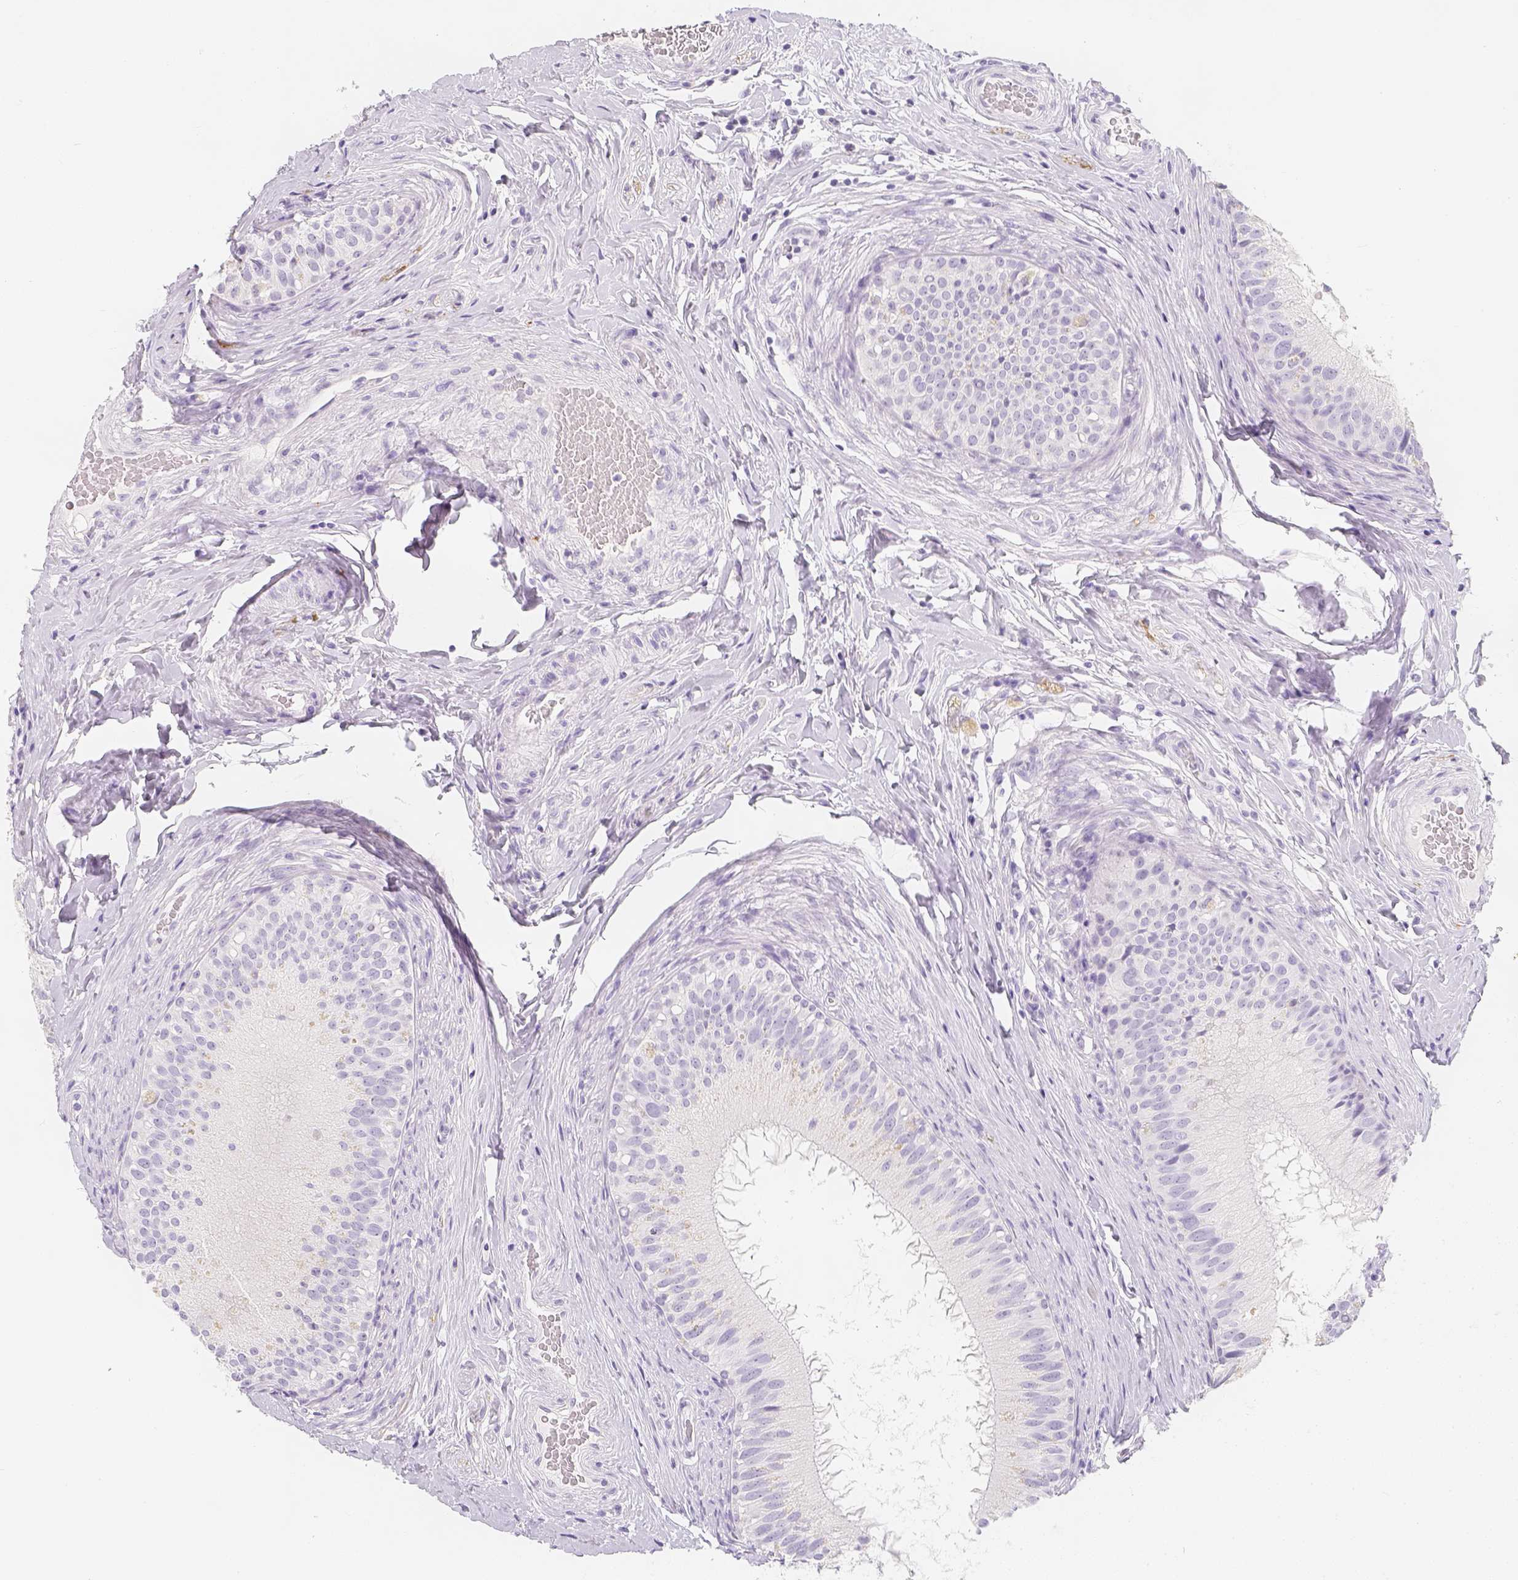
{"staining": {"intensity": "negative", "quantity": "none", "location": "none"}, "tissue": "epididymis", "cell_type": "Glandular cells", "image_type": "normal", "snomed": [{"axis": "morphology", "description": "Normal tissue, NOS"}, {"axis": "topography", "description": "Epididymis"}], "caption": "High power microscopy histopathology image of an immunohistochemistry photomicrograph of unremarkable epididymis, revealing no significant staining in glandular cells.", "gene": "SLC18A1", "patient": {"sex": "male", "age": 34}}